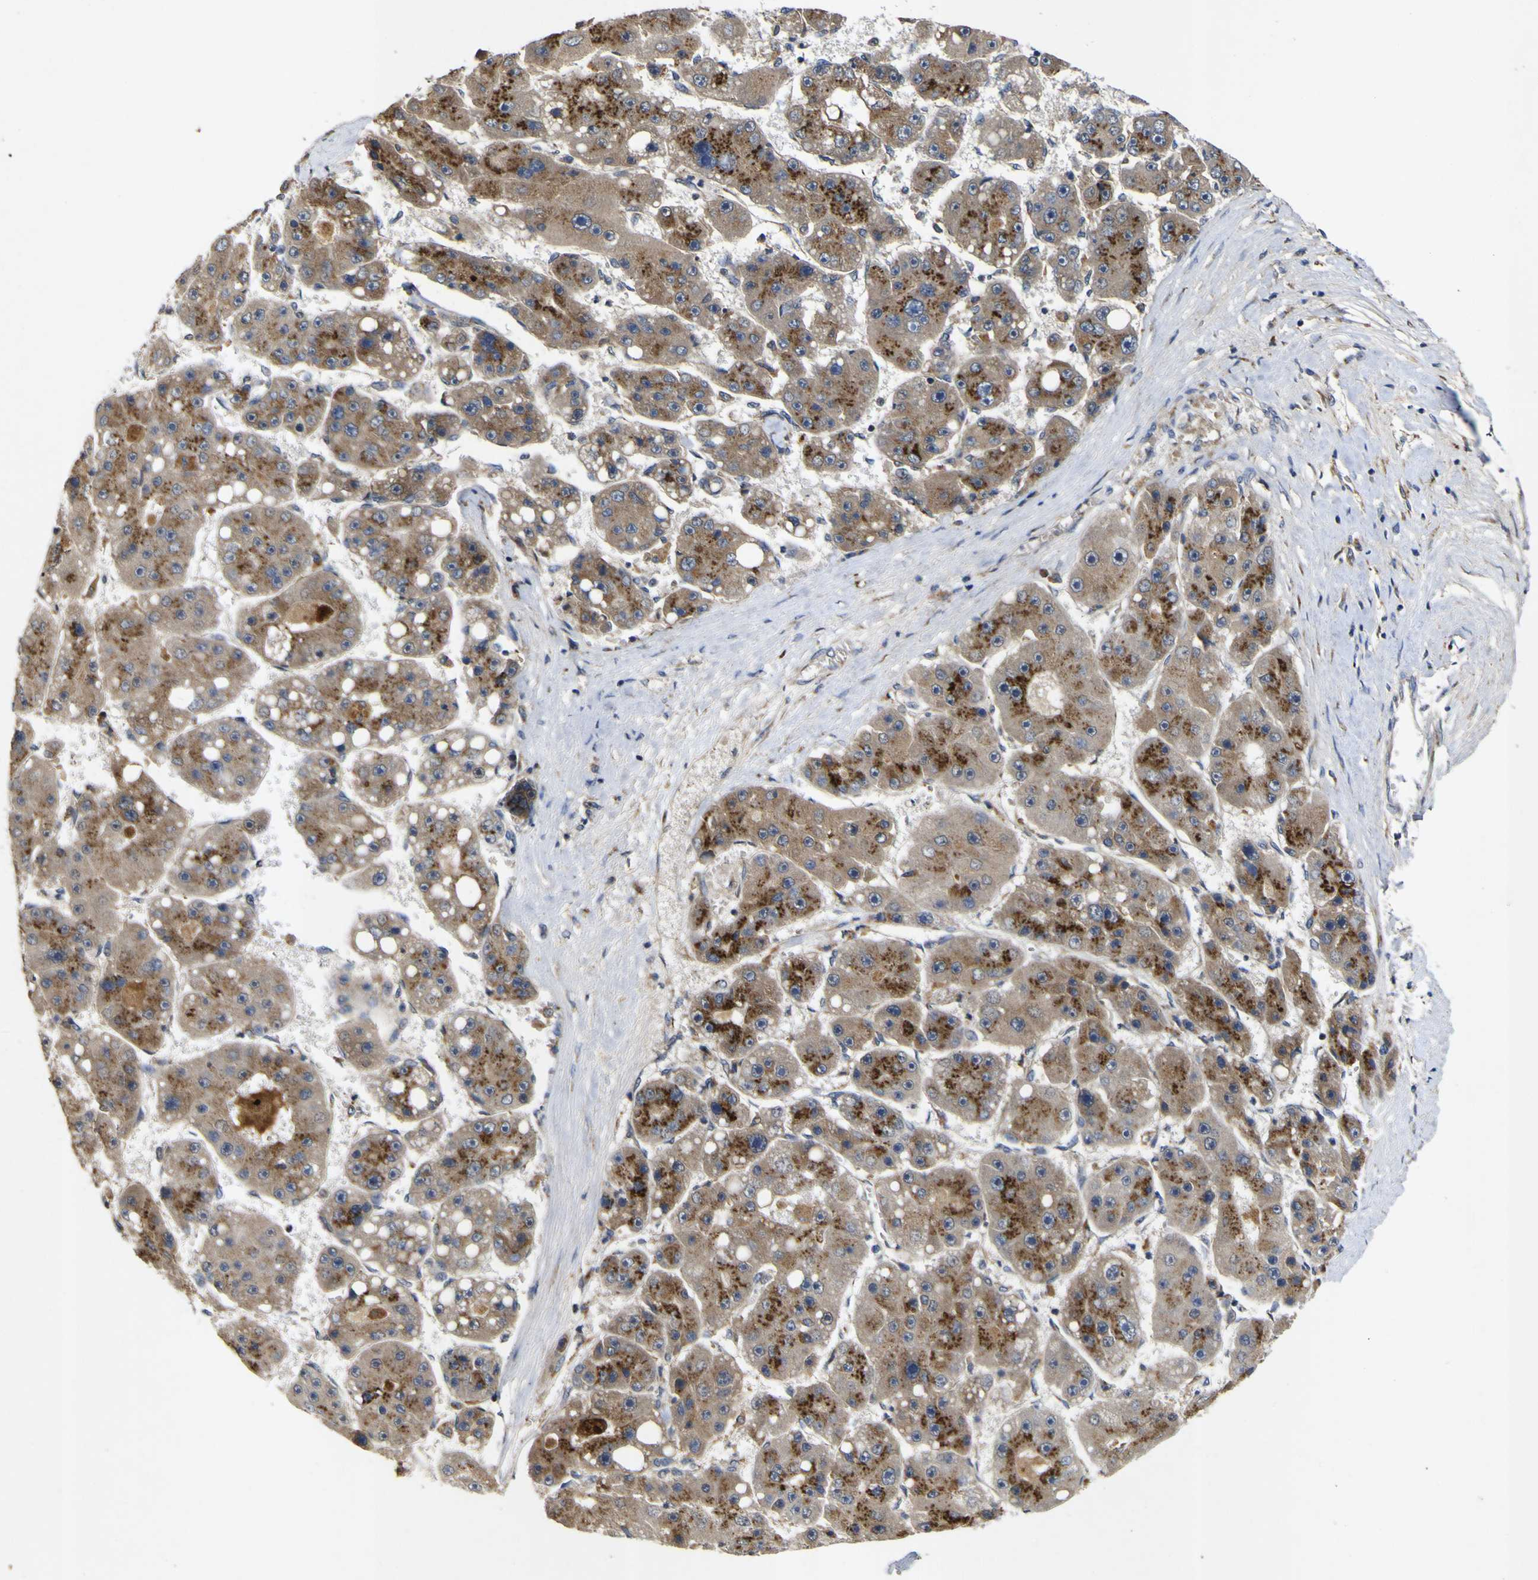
{"staining": {"intensity": "strong", "quantity": ">75%", "location": "cytoplasmic/membranous"}, "tissue": "liver cancer", "cell_type": "Tumor cells", "image_type": "cancer", "snomed": [{"axis": "morphology", "description": "Carcinoma, Hepatocellular, NOS"}, {"axis": "topography", "description": "Liver"}], "caption": "This image displays hepatocellular carcinoma (liver) stained with immunohistochemistry (IHC) to label a protein in brown. The cytoplasmic/membranous of tumor cells show strong positivity for the protein. Nuclei are counter-stained blue.", "gene": "COA1", "patient": {"sex": "female", "age": 61}}